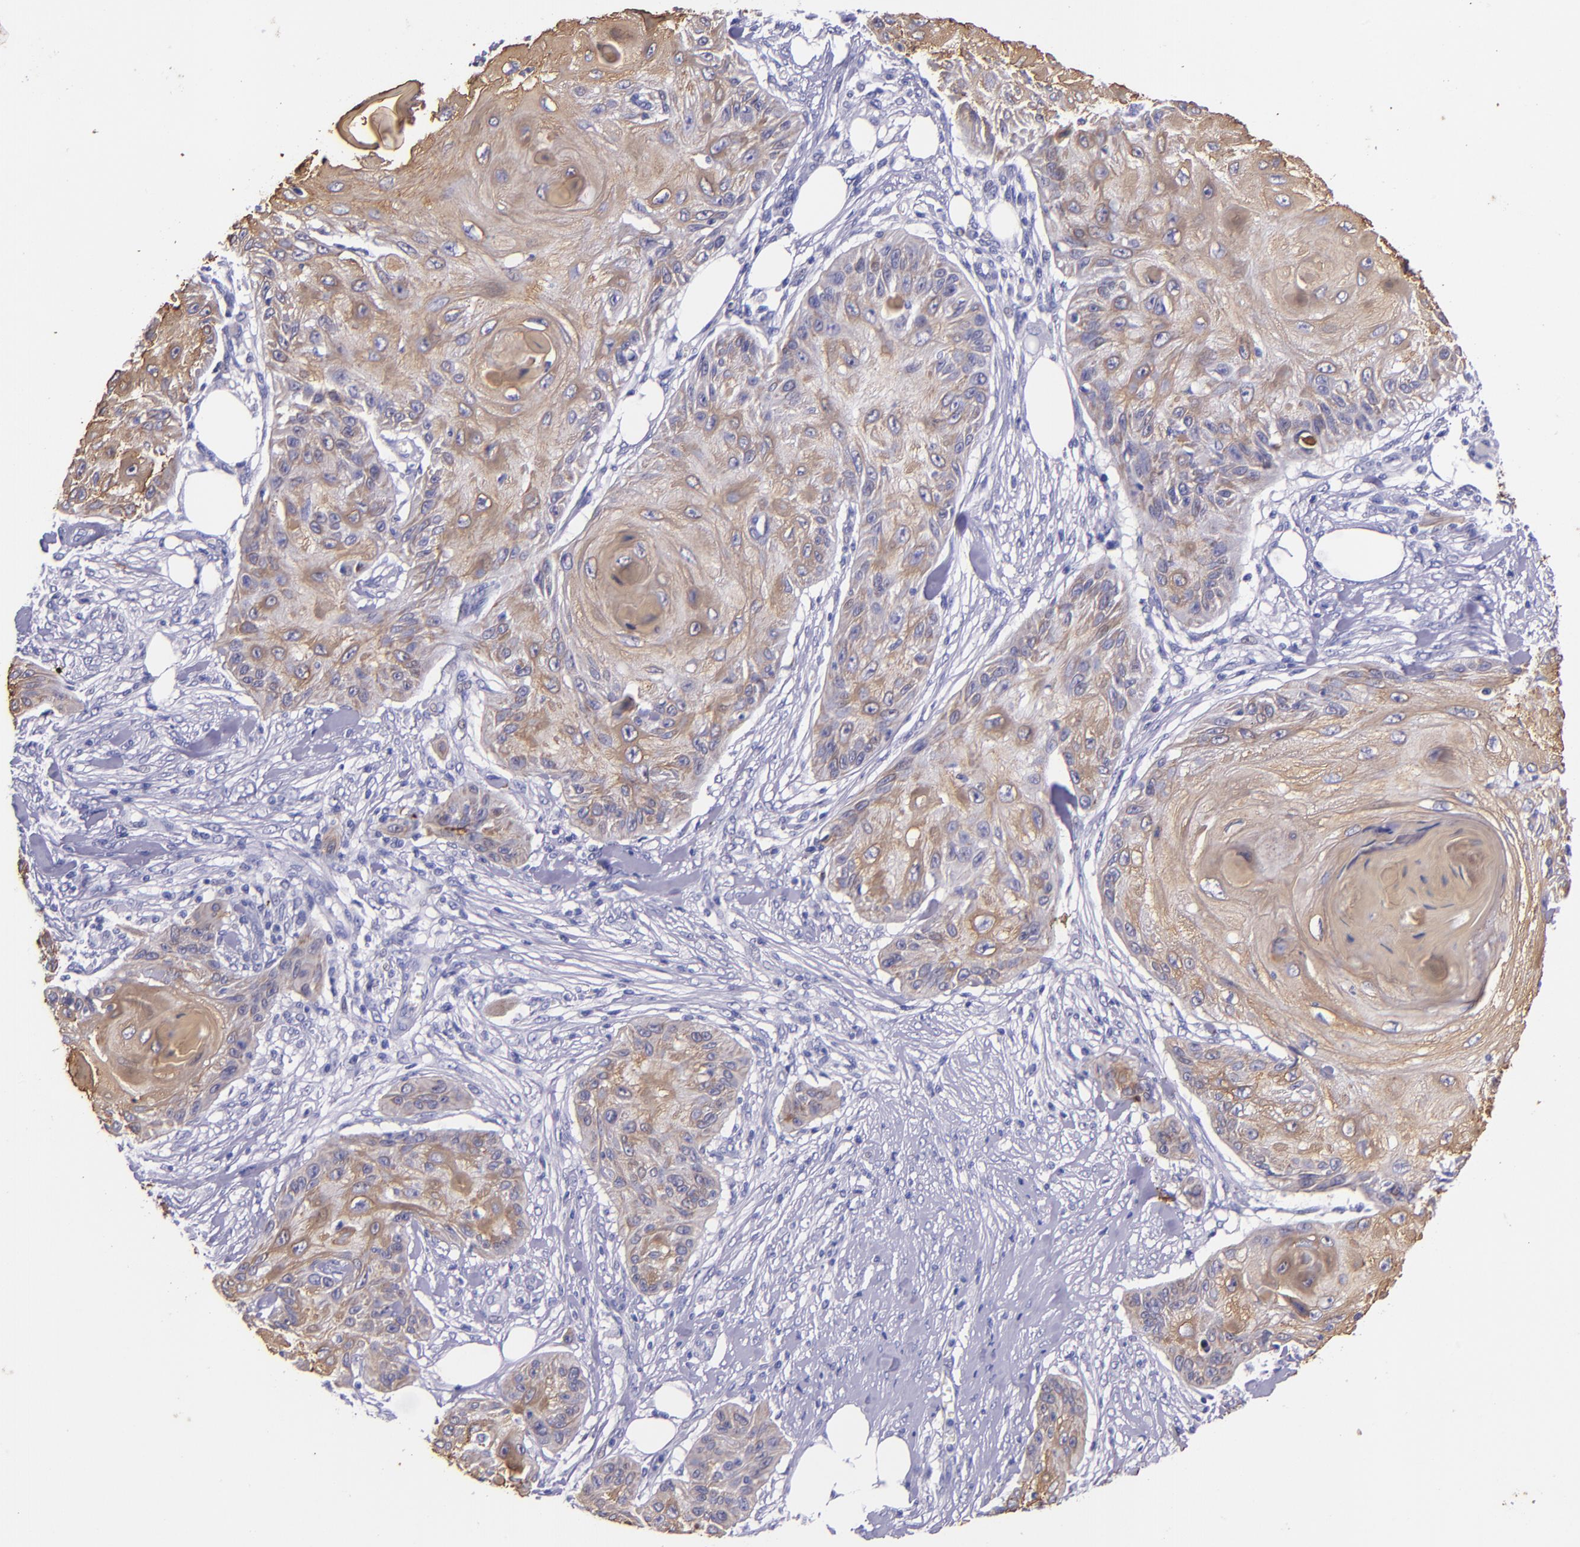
{"staining": {"intensity": "weak", "quantity": ">75%", "location": "cytoplasmic/membranous"}, "tissue": "skin cancer", "cell_type": "Tumor cells", "image_type": "cancer", "snomed": [{"axis": "morphology", "description": "Squamous cell carcinoma, NOS"}, {"axis": "topography", "description": "Skin"}], "caption": "Immunohistochemical staining of skin cancer (squamous cell carcinoma) exhibits low levels of weak cytoplasmic/membranous protein positivity in approximately >75% of tumor cells.", "gene": "KRT4", "patient": {"sex": "female", "age": 88}}